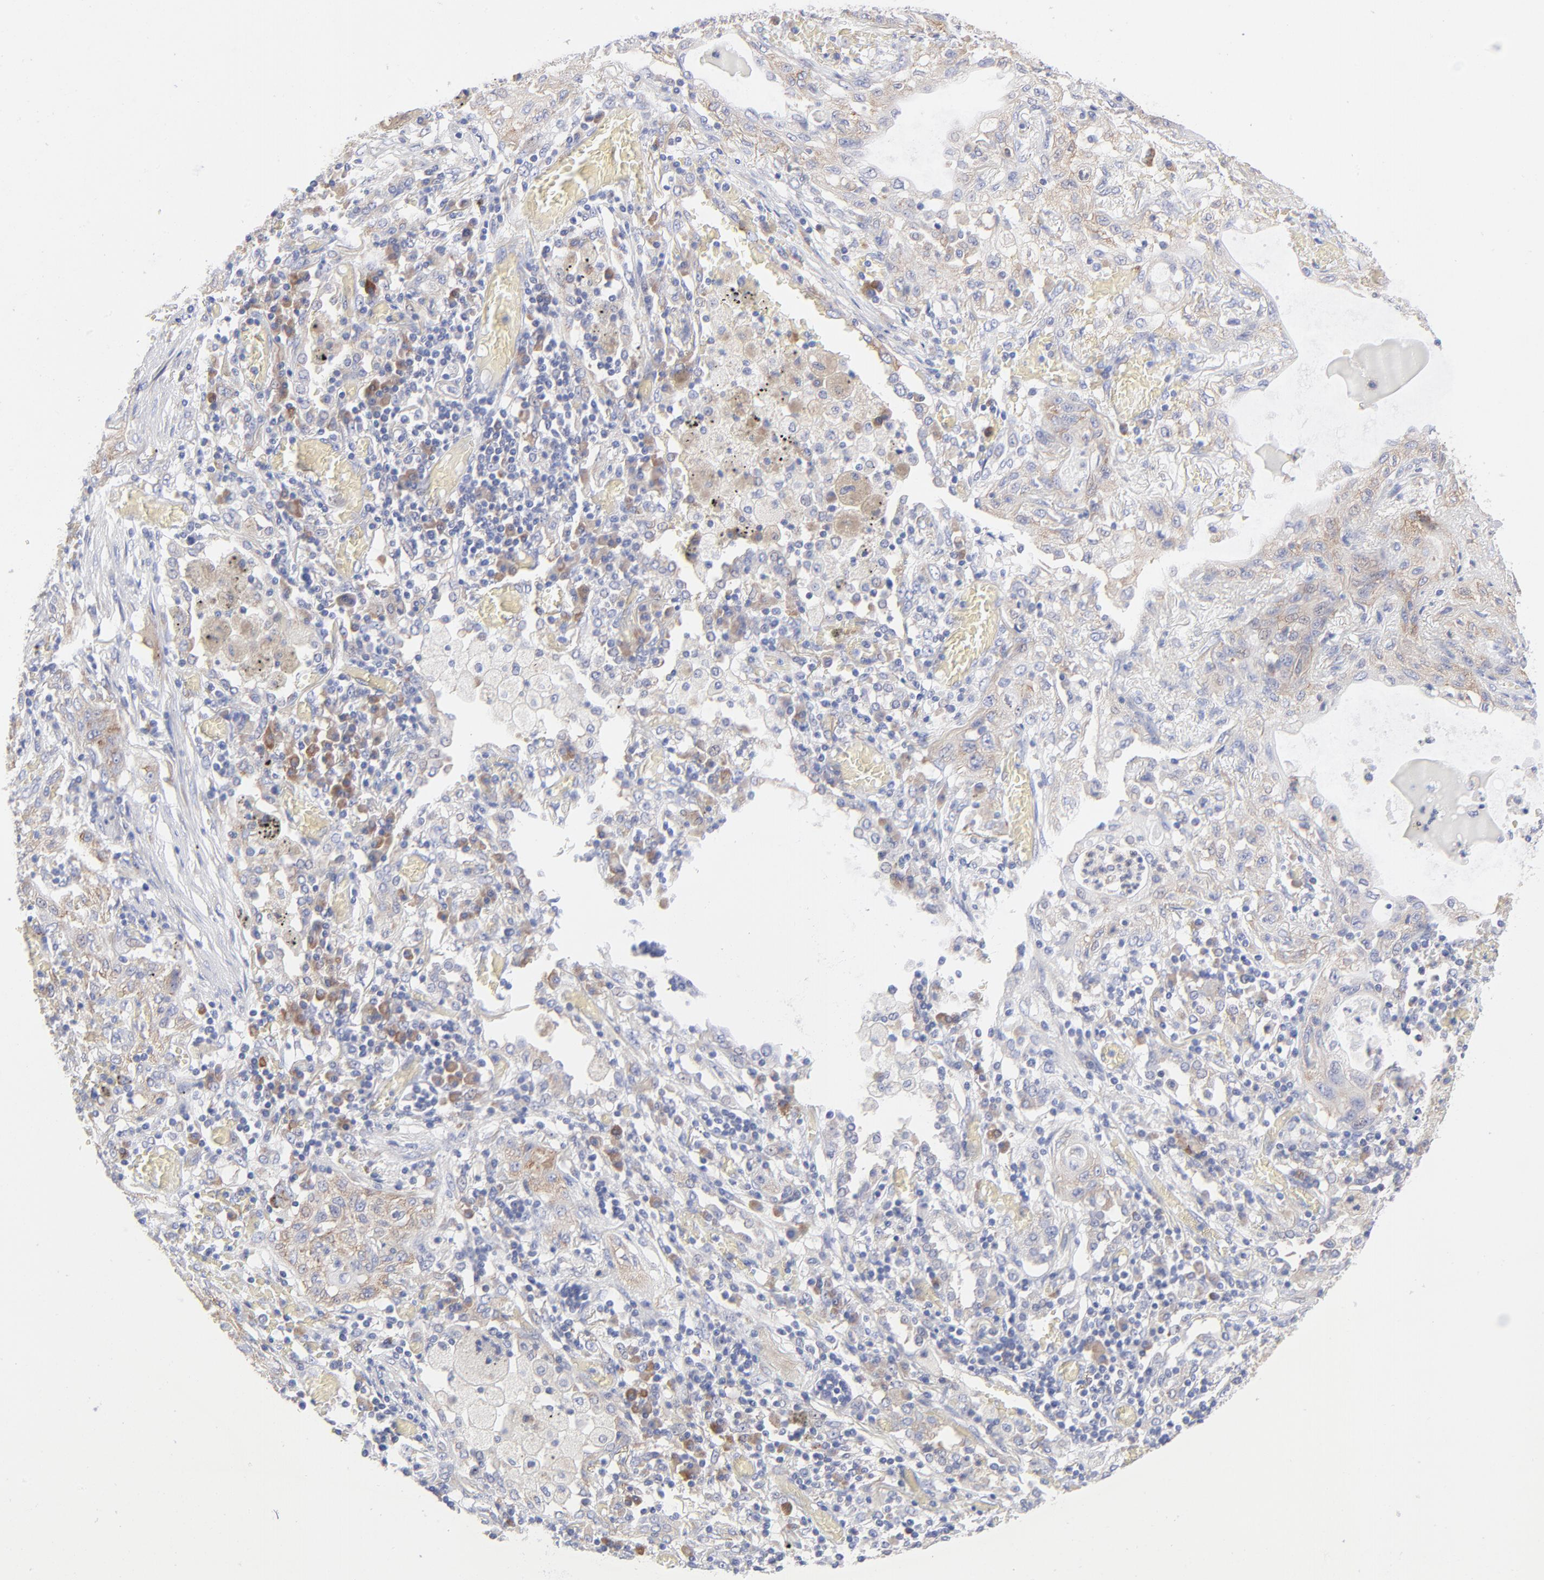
{"staining": {"intensity": "moderate", "quantity": ">75%", "location": "cytoplasmic/membranous"}, "tissue": "lung cancer", "cell_type": "Tumor cells", "image_type": "cancer", "snomed": [{"axis": "morphology", "description": "Squamous cell carcinoma, NOS"}, {"axis": "topography", "description": "Lung"}], "caption": "Immunohistochemical staining of lung squamous cell carcinoma displays moderate cytoplasmic/membranous protein expression in about >75% of tumor cells. (IHC, brightfield microscopy, high magnification).", "gene": "EIF2AK2", "patient": {"sex": "female", "age": 47}}